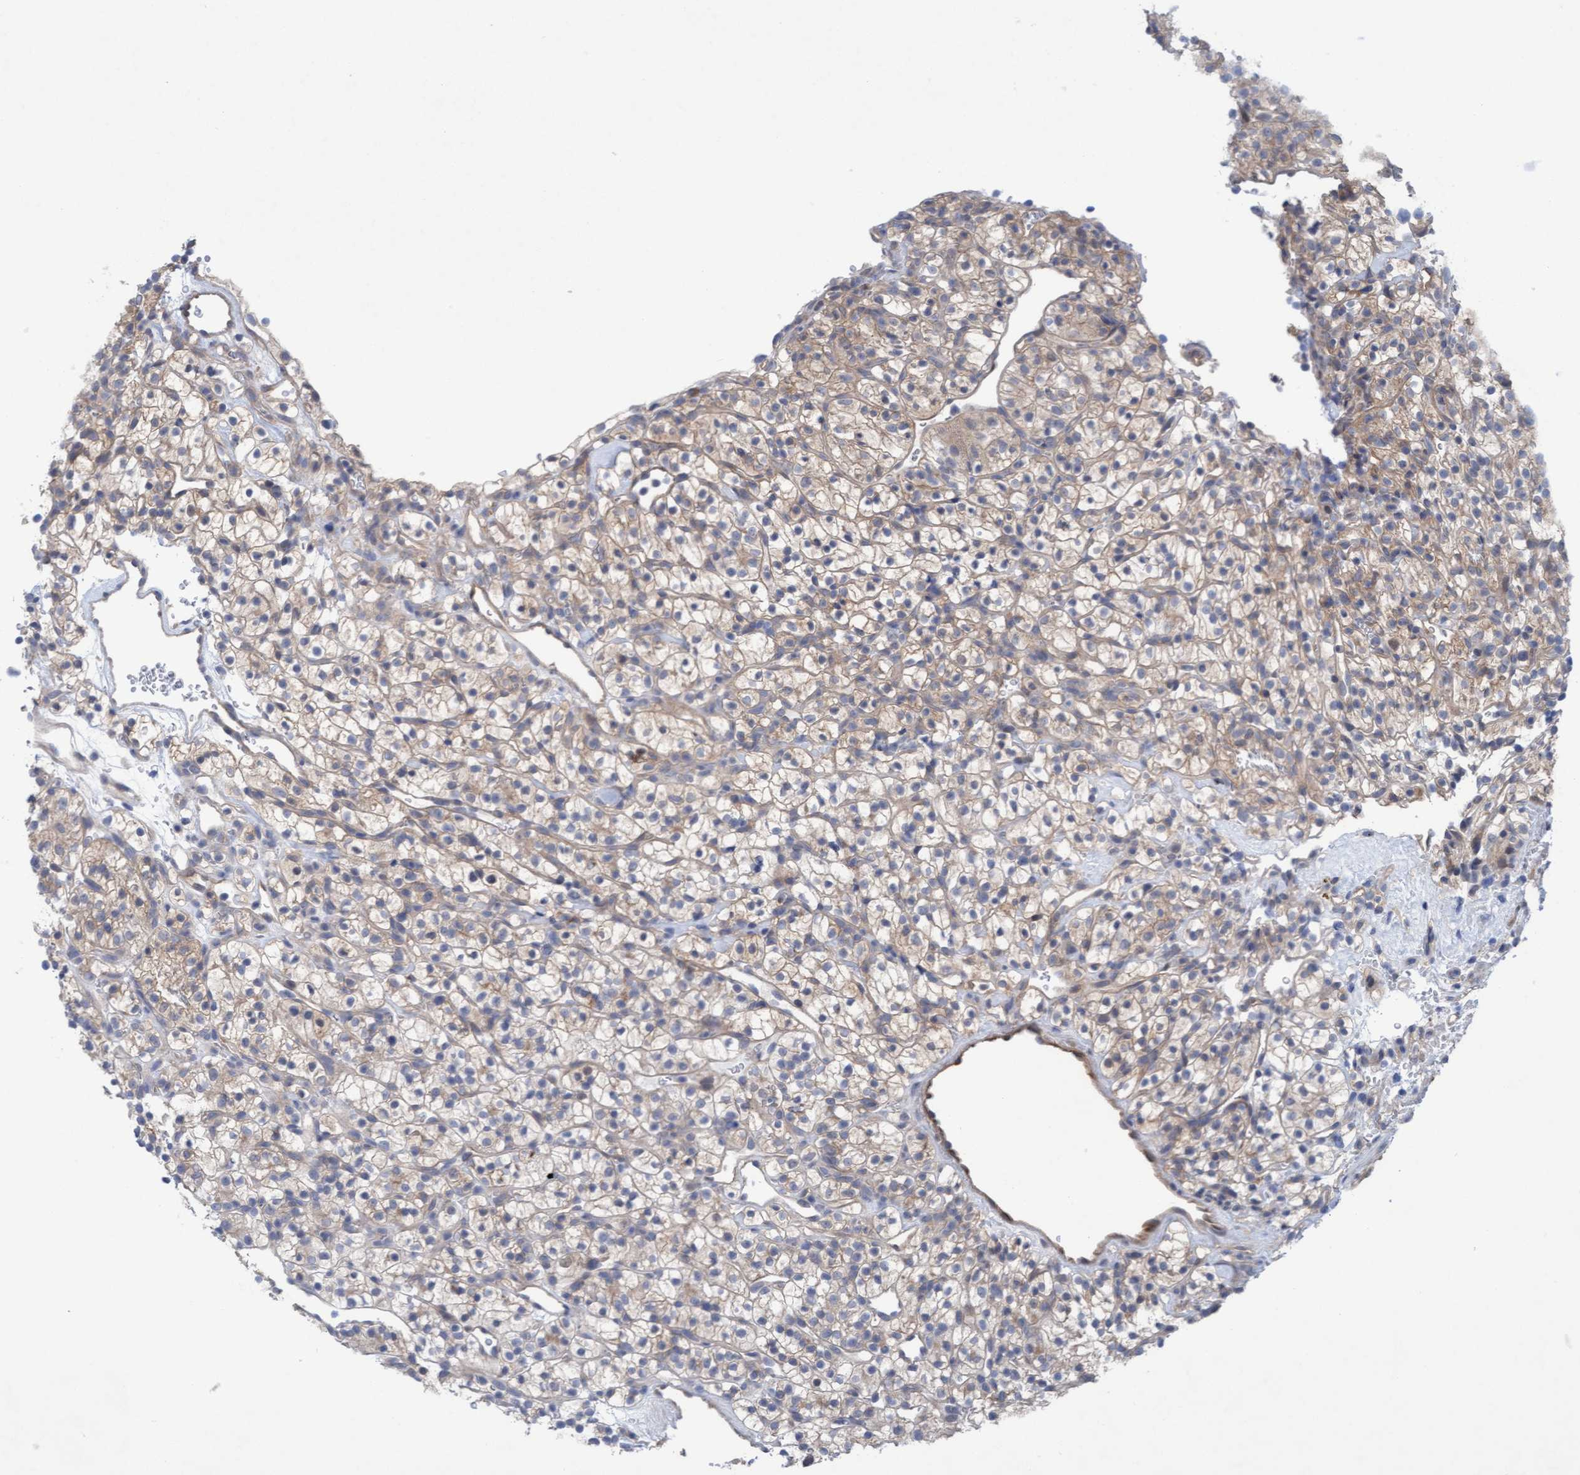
{"staining": {"intensity": "weak", "quantity": ">75%", "location": "cytoplasmic/membranous"}, "tissue": "renal cancer", "cell_type": "Tumor cells", "image_type": "cancer", "snomed": [{"axis": "morphology", "description": "Adenocarcinoma, NOS"}, {"axis": "topography", "description": "Kidney"}], "caption": "A photomicrograph of renal cancer (adenocarcinoma) stained for a protein demonstrates weak cytoplasmic/membranous brown staining in tumor cells.", "gene": "PLCD1", "patient": {"sex": "female", "age": 57}}